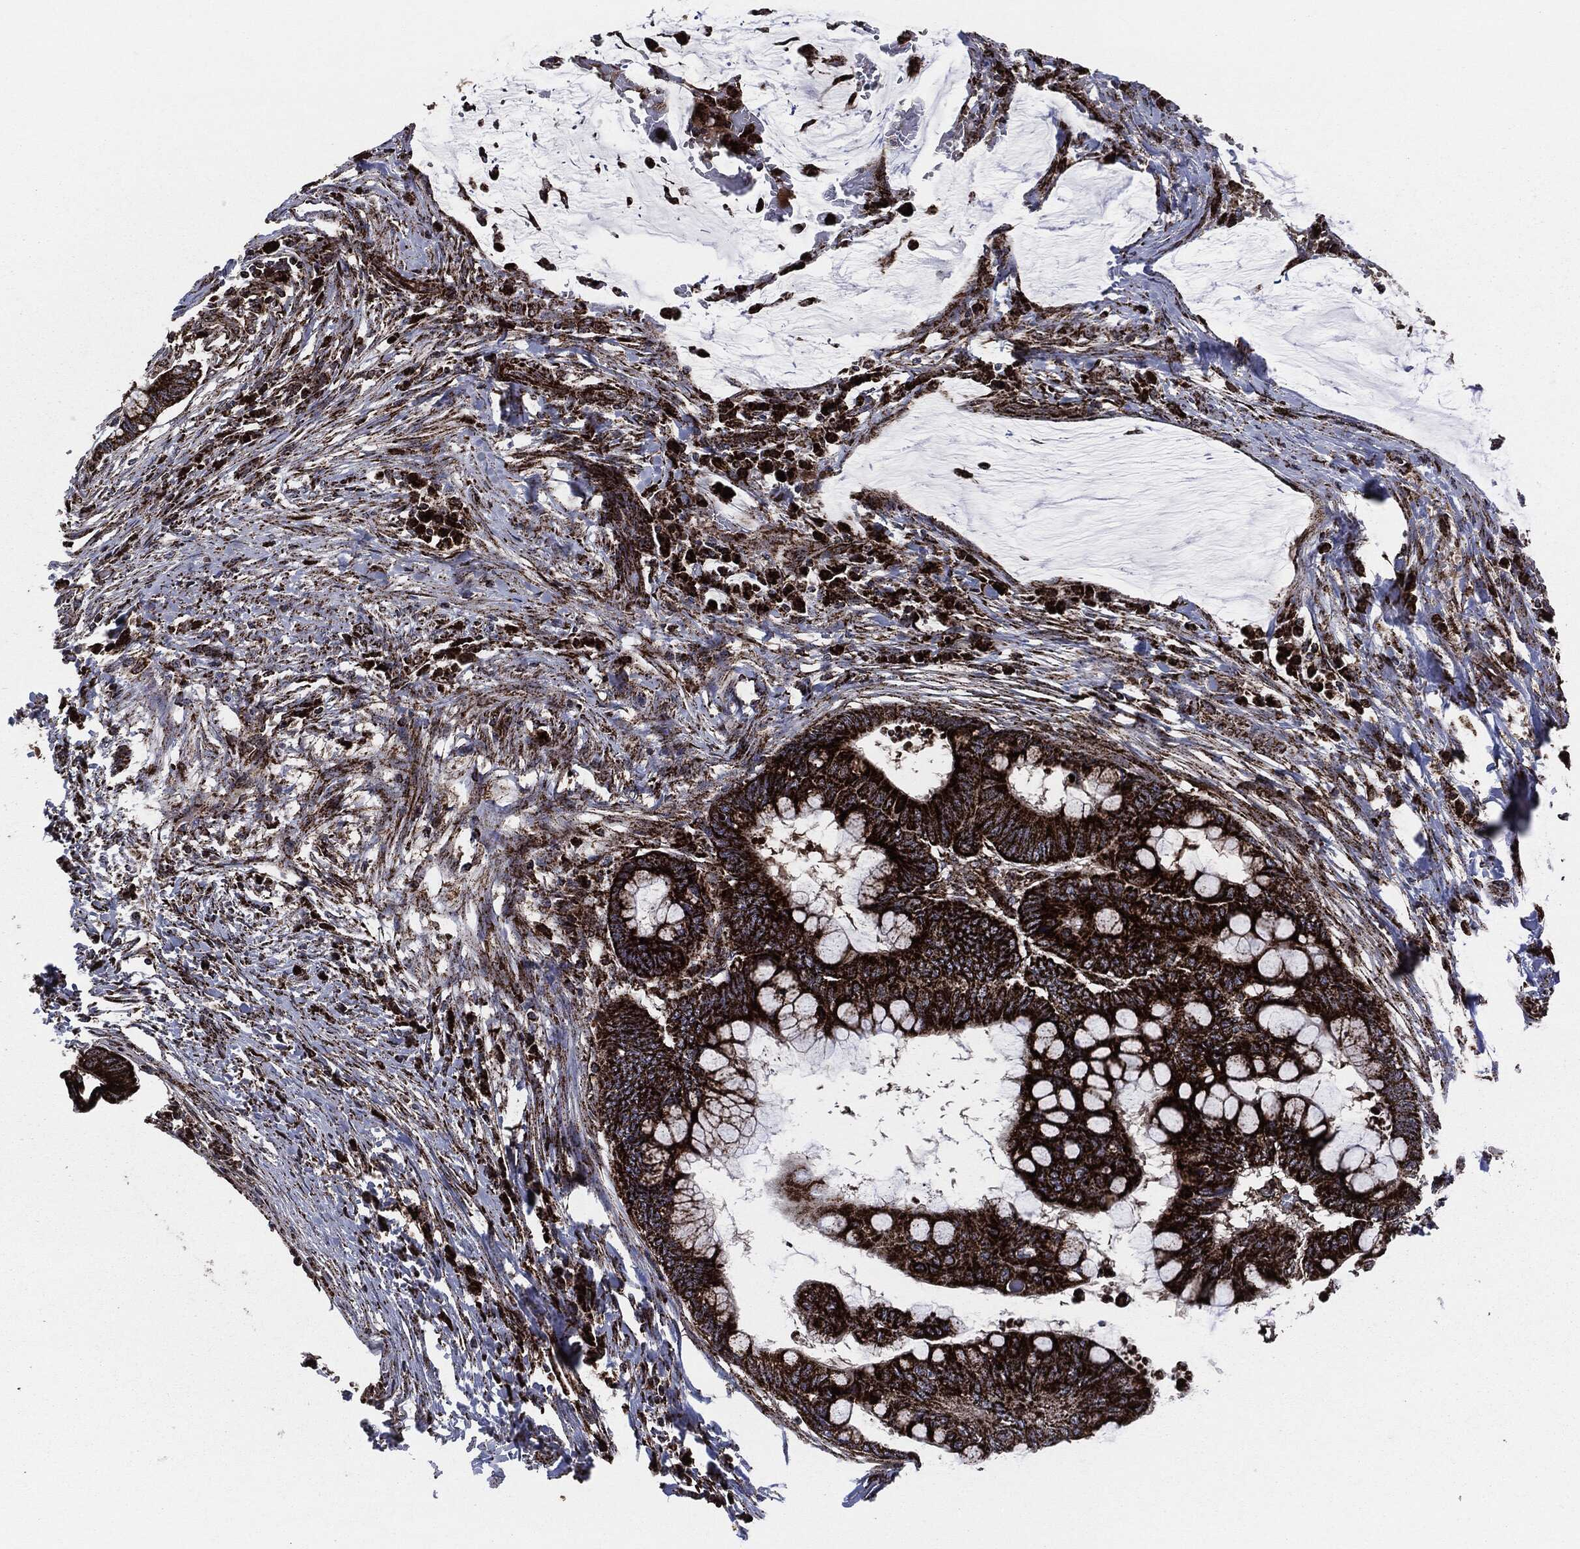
{"staining": {"intensity": "strong", "quantity": ">75%", "location": "cytoplasmic/membranous"}, "tissue": "colorectal cancer", "cell_type": "Tumor cells", "image_type": "cancer", "snomed": [{"axis": "morphology", "description": "Normal tissue, NOS"}, {"axis": "morphology", "description": "Adenocarcinoma, NOS"}, {"axis": "topography", "description": "Rectum"}, {"axis": "topography", "description": "Peripheral nerve tissue"}], "caption": "A histopathology image showing strong cytoplasmic/membranous staining in about >75% of tumor cells in colorectal cancer, as visualized by brown immunohistochemical staining.", "gene": "FH", "patient": {"sex": "male", "age": 92}}